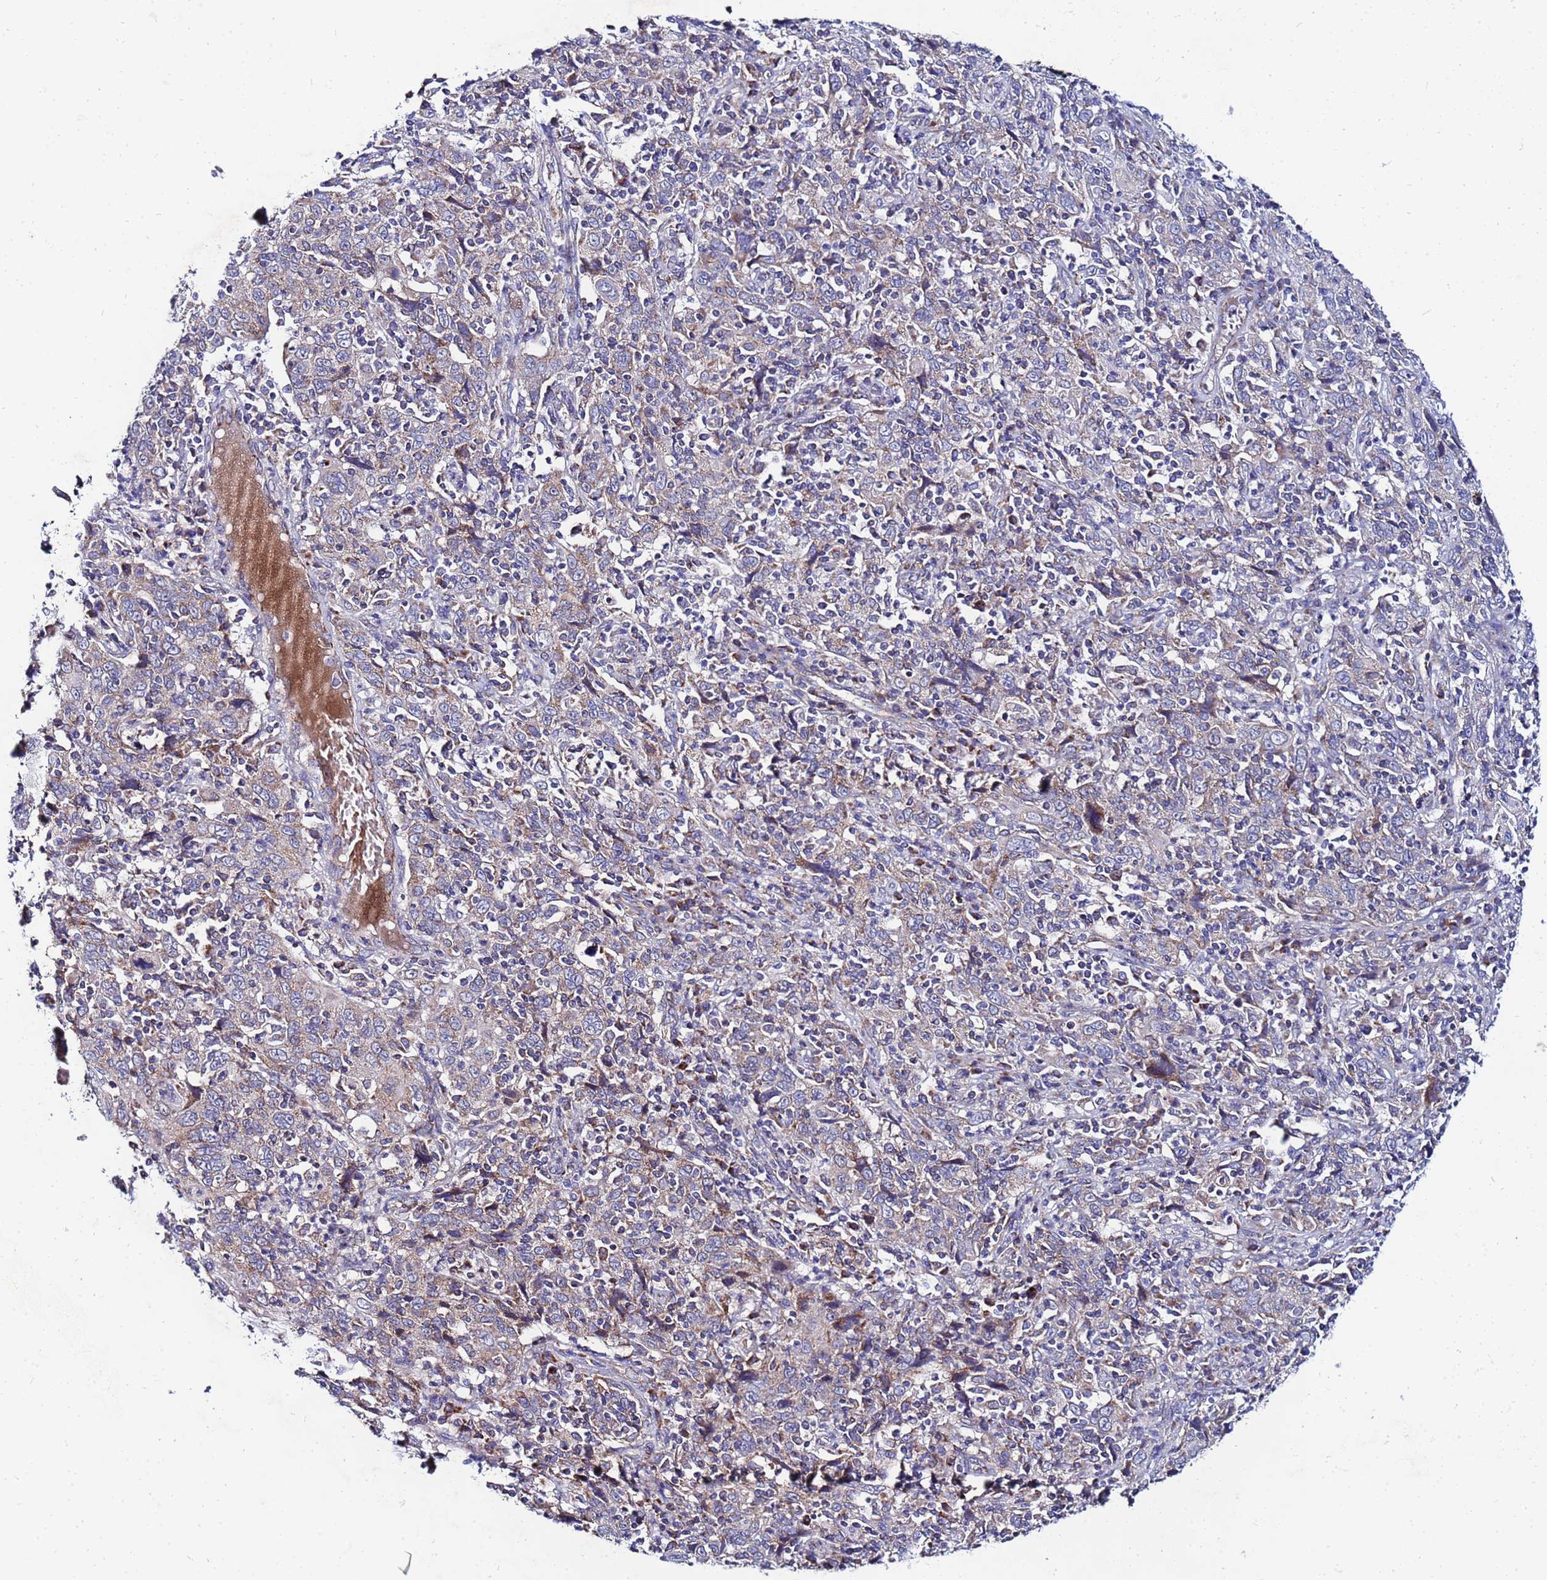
{"staining": {"intensity": "weak", "quantity": ">75%", "location": "cytoplasmic/membranous"}, "tissue": "cervical cancer", "cell_type": "Tumor cells", "image_type": "cancer", "snomed": [{"axis": "morphology", "description": "Squamous cell carcinoma, NOS"}, {"axis": "topography", "description": "Cervix"}], "caption": "Immunohistochemistry of cervical squamous cell carcinoma shows low levels of weak cytoplasmic/membranous expression in about >75% of tumor cells.", "gene": "FAHD2A", "patient": {"sex": "female", "age": 46}}